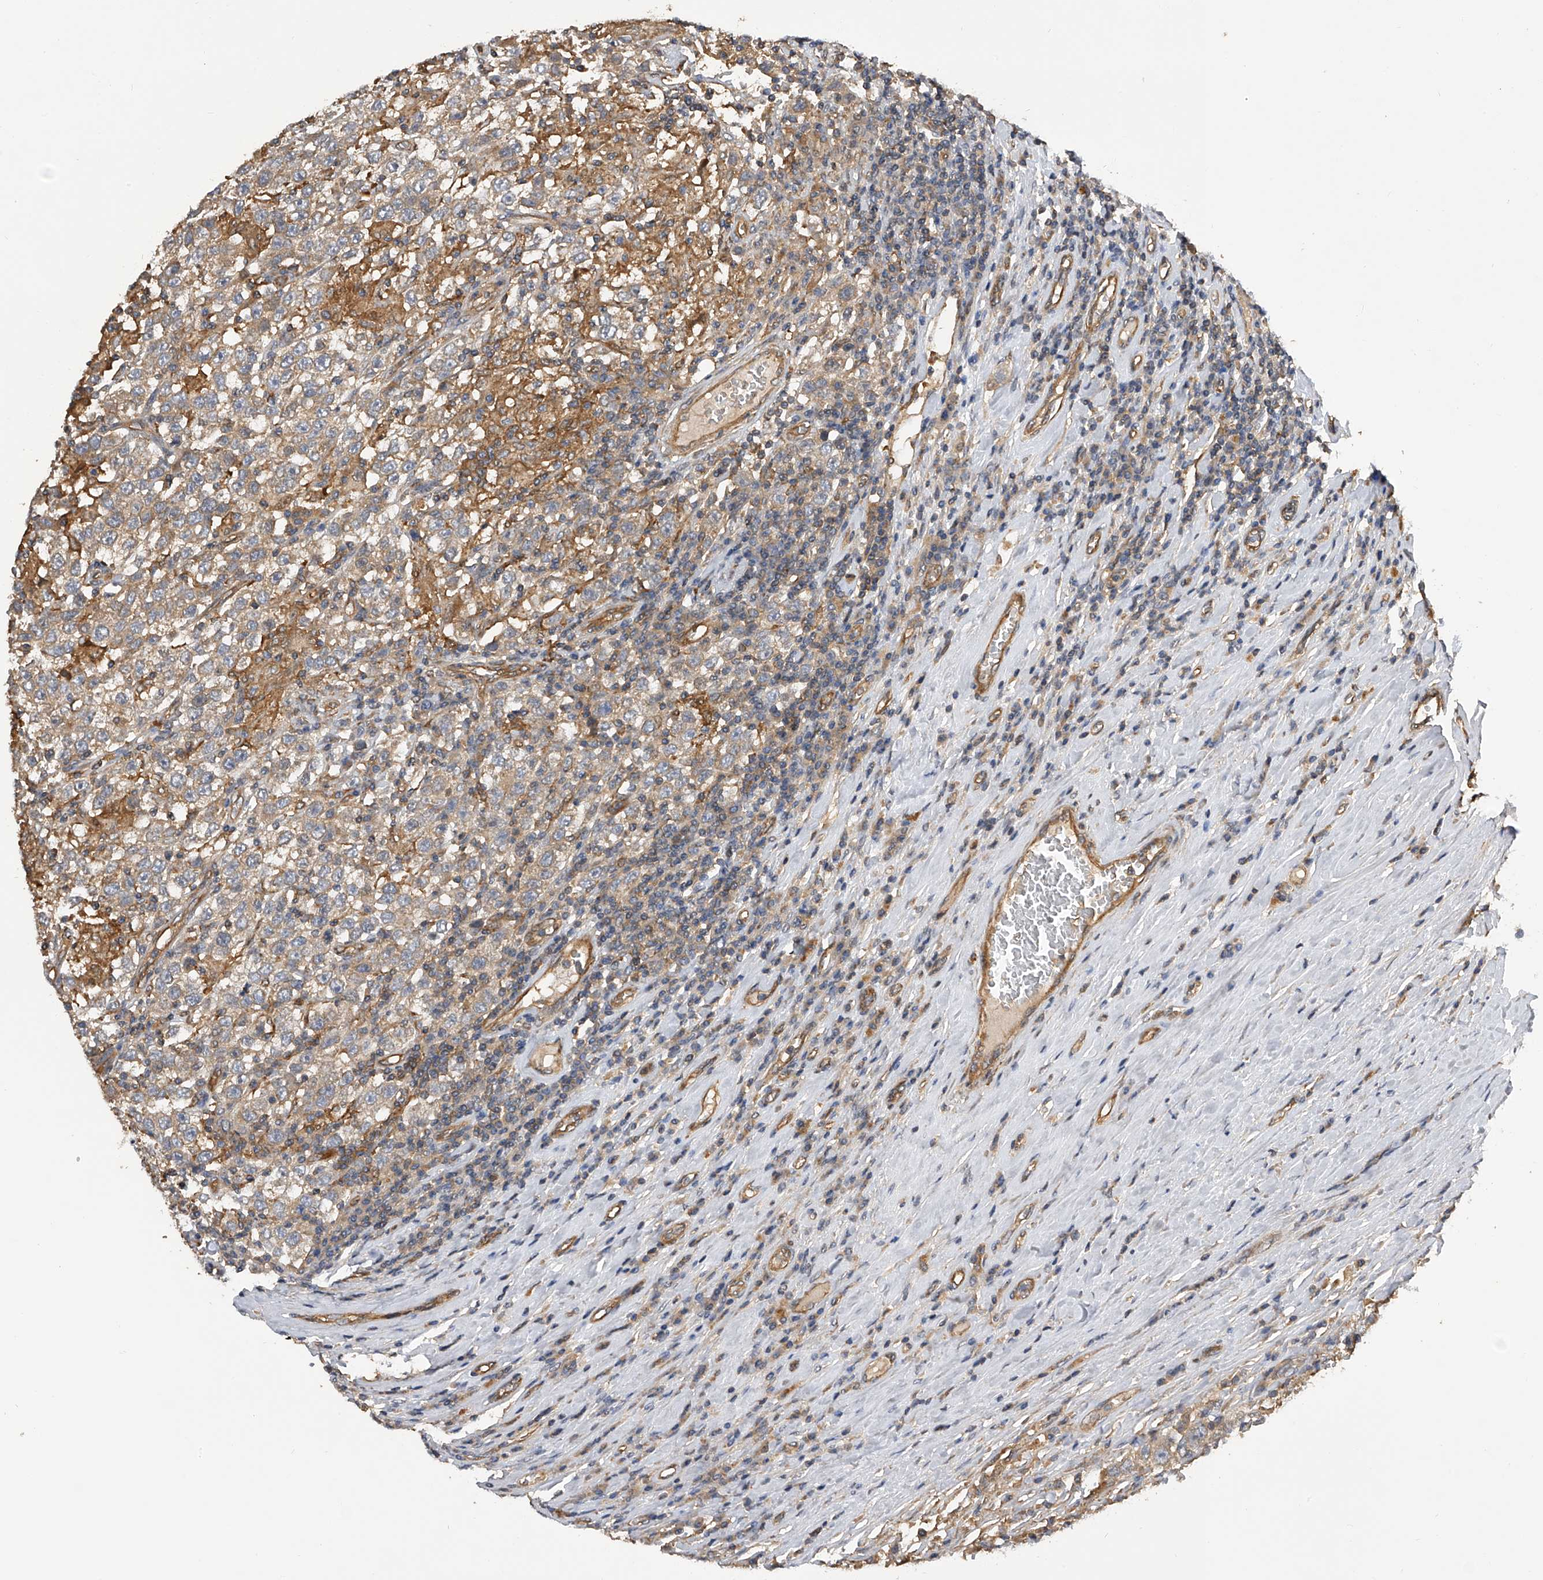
{"staining": {"intensity": "weak", "quantity": ">75%", "location": "cytoplasmic/membranous"}, "tissue": "testis cancer", "cell_type": "Tumor cells", "image_type": "cancer", "snomed": [{"axis": "morphology", "description": "Seminoma, NOS"}, {"axis": "topography", "description": "Testis"}], "caption": "This micrograph demonstrates testis cancer (seminoma) stained with immunohistochemistry (IHC) to label a protein in brown. The cytoplasmic/membranous of tumor cells show weak positivity for the protein. Nuclei are counter-stained blue.", "gene": "PTPRA", "patient": {"sex": "male", "age": 41}}